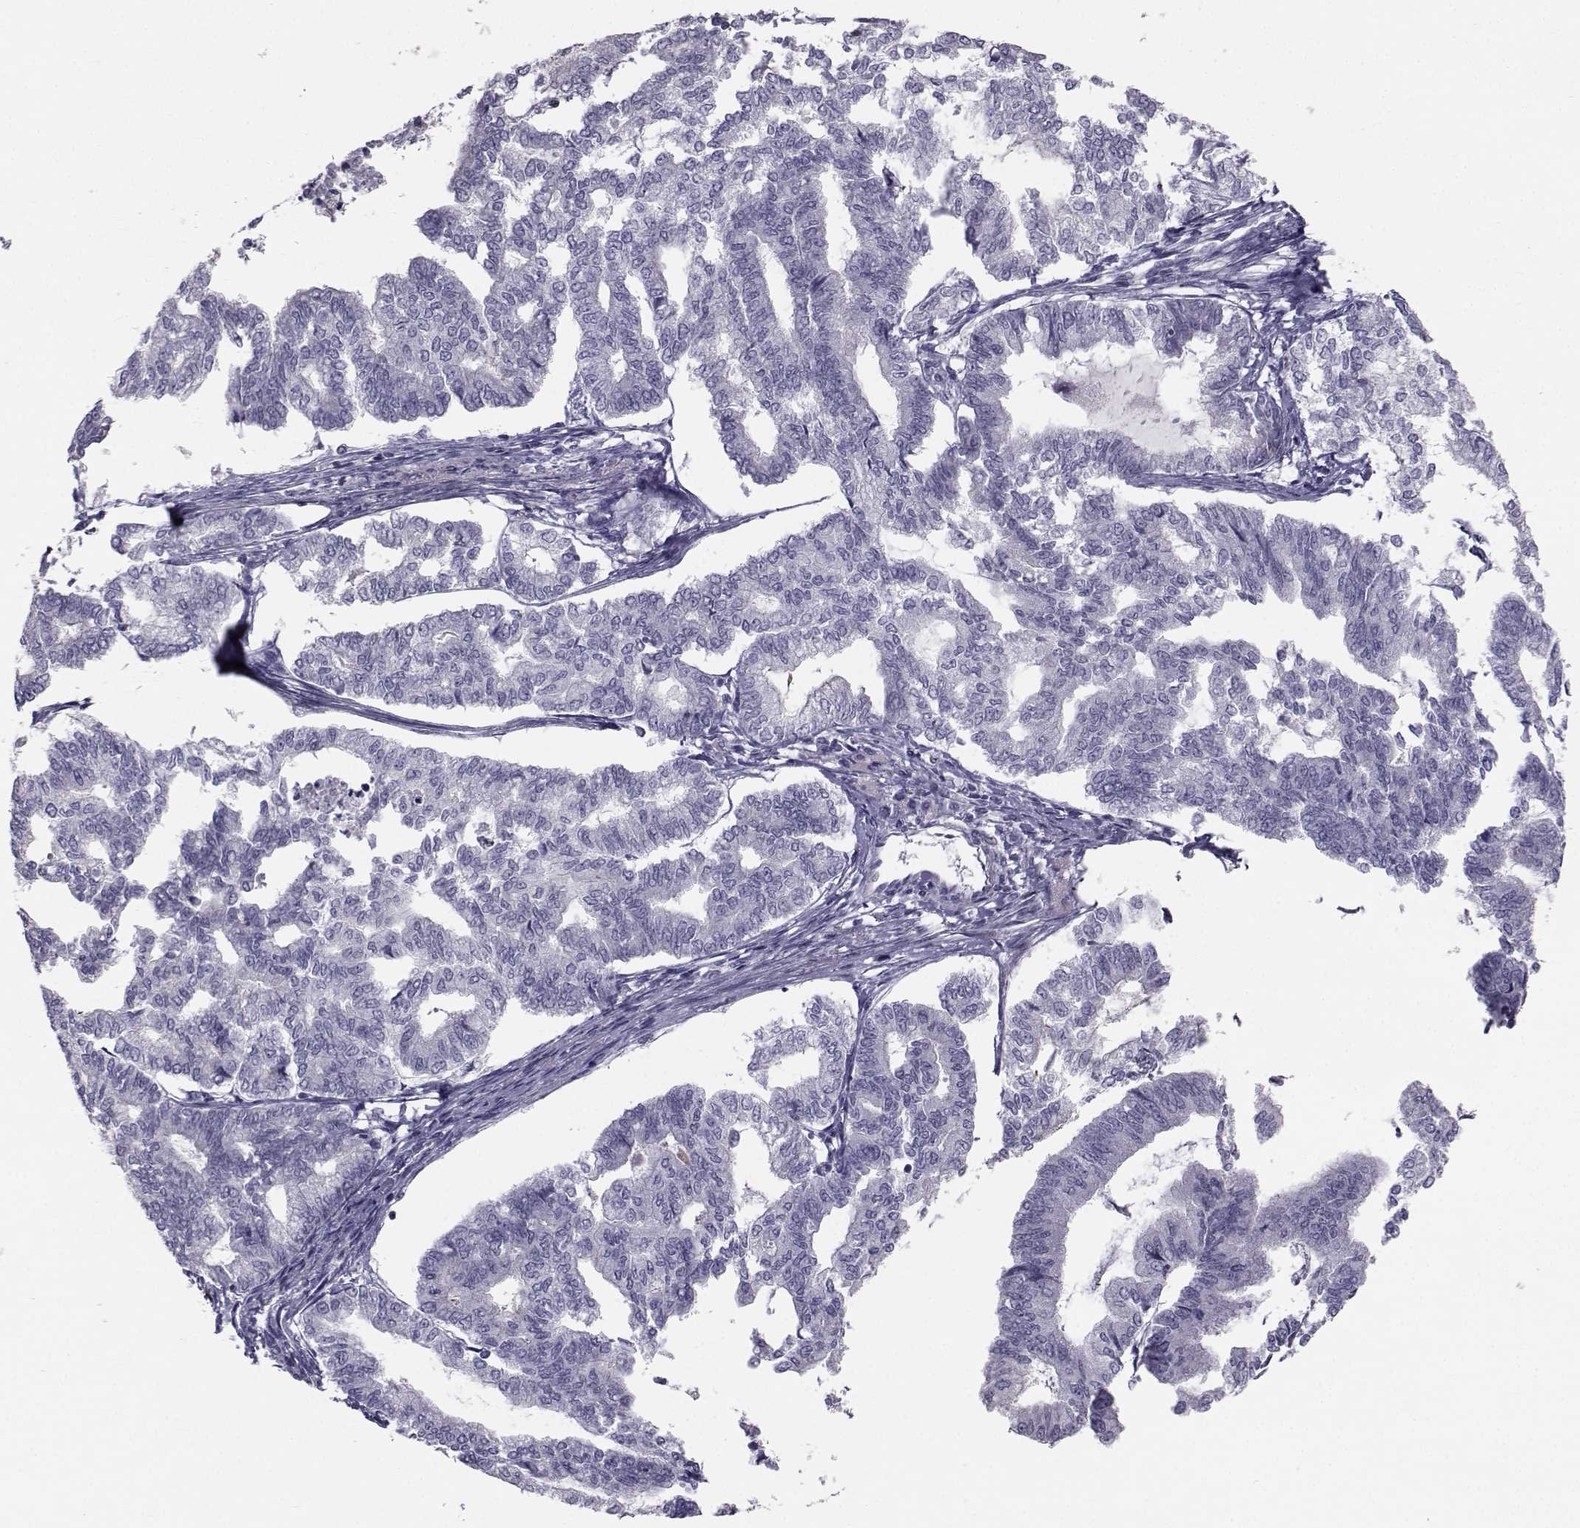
{"staining": {"intensity": "negative", "quantity": "none", "location": "none"}, "tissue": "endometrial cancer", "cell_type": "Tumor cells", "image_type": "cancer", "snomed": [{"axis": "morphology", "description": "Adenocarcinoma, NOS"}, {"axis": "topography", "description": "Endometrium"}], "caption": "A high-resolution histopathology image shows immunohistochemistry (IHC) staining of endometrial cancer, which displays no significant positivity in tumor cells.", "gene": "GARIN3", "patient": {"sex": "female", "age": 79}}